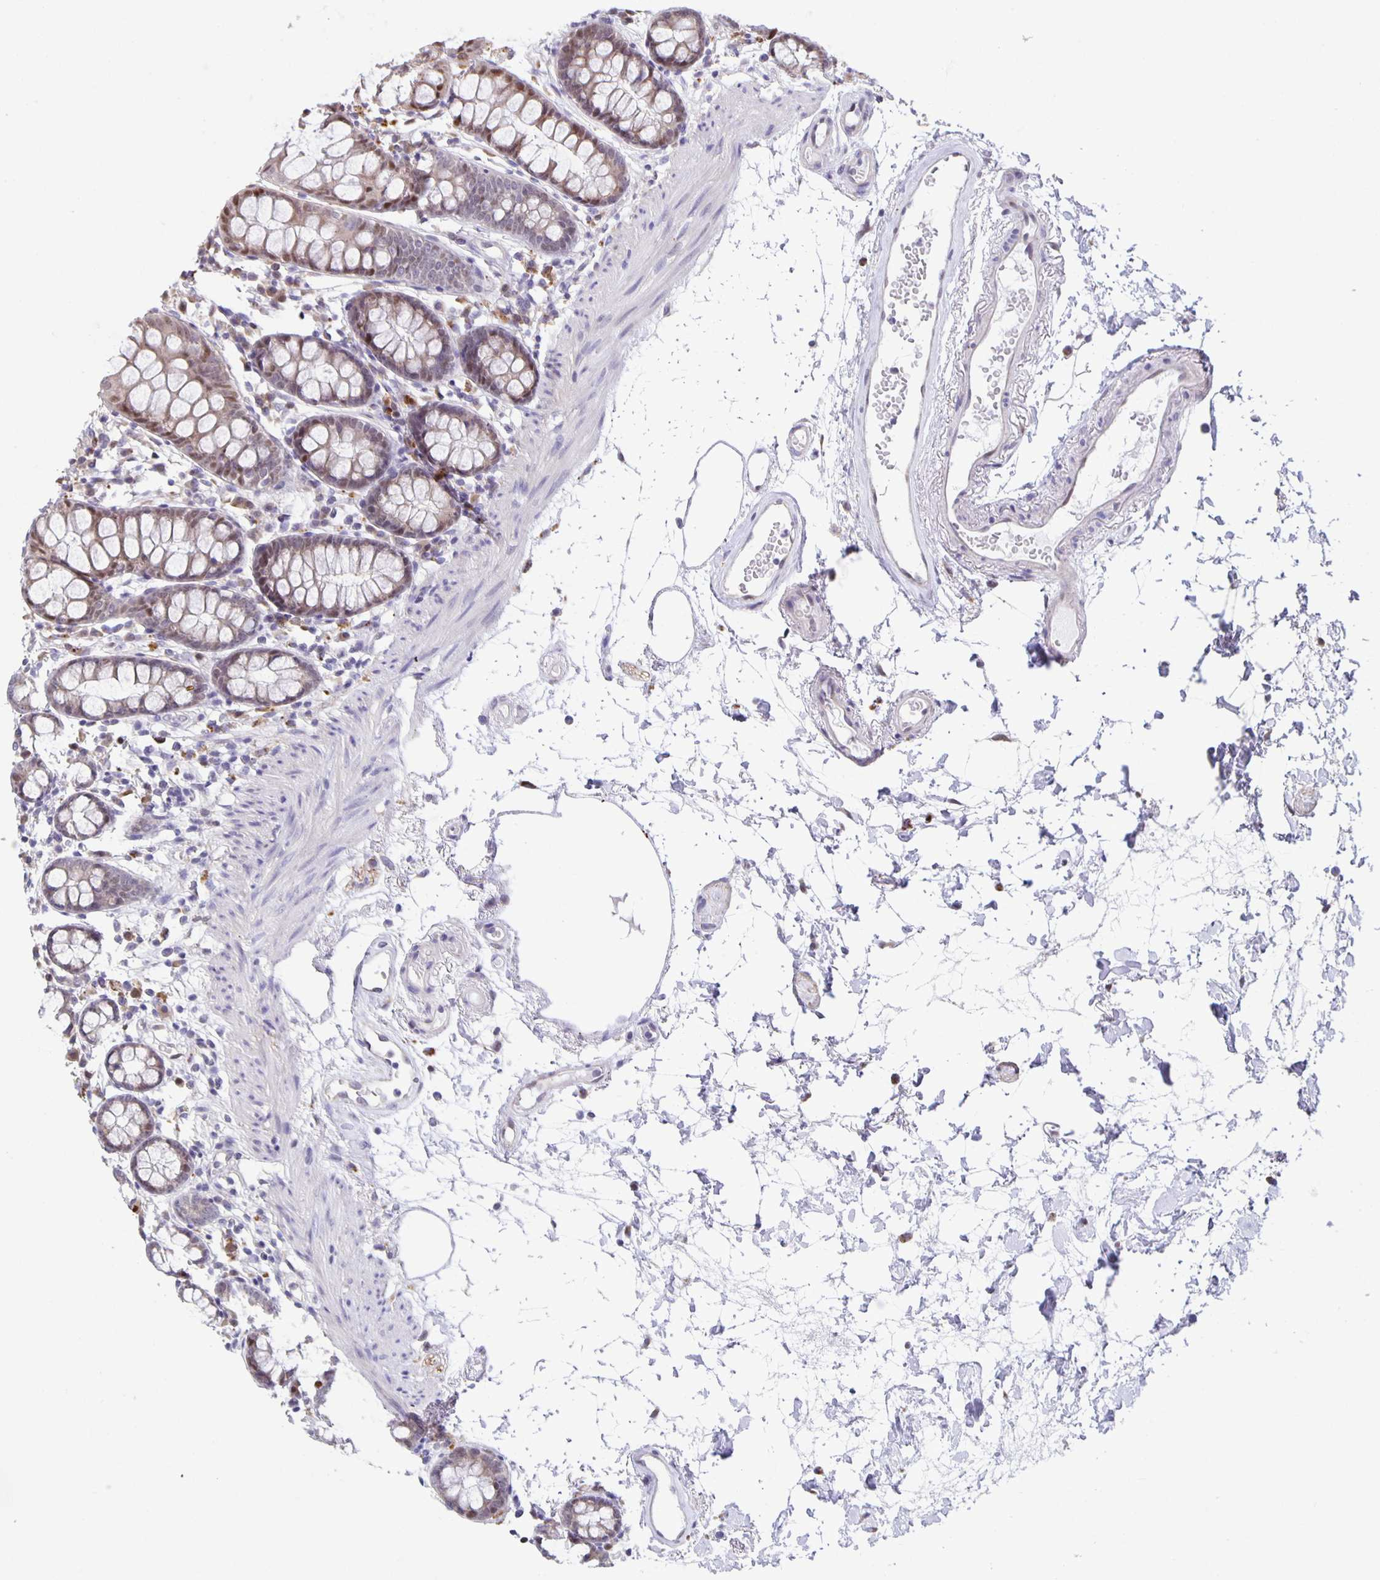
{"staining": {"intensity": "weak", "quantity": "<25%", "location": "cytoplasmic/membranous"}, "tissue": "colon", "cell_type": "Endothelial cells", "image_type": "normal", "snomed": [{"axis": "morphology", "description": "Normal tissue, NOS"}, {"axis": "topography", "description": "Colon"}], "caption": "Immunohistochemistry (IHC) of unremarkable colon reveals no positivity in endothelial cells.", "gene": "MAPK12", "patient": {"sex": "female", "age": 84}}